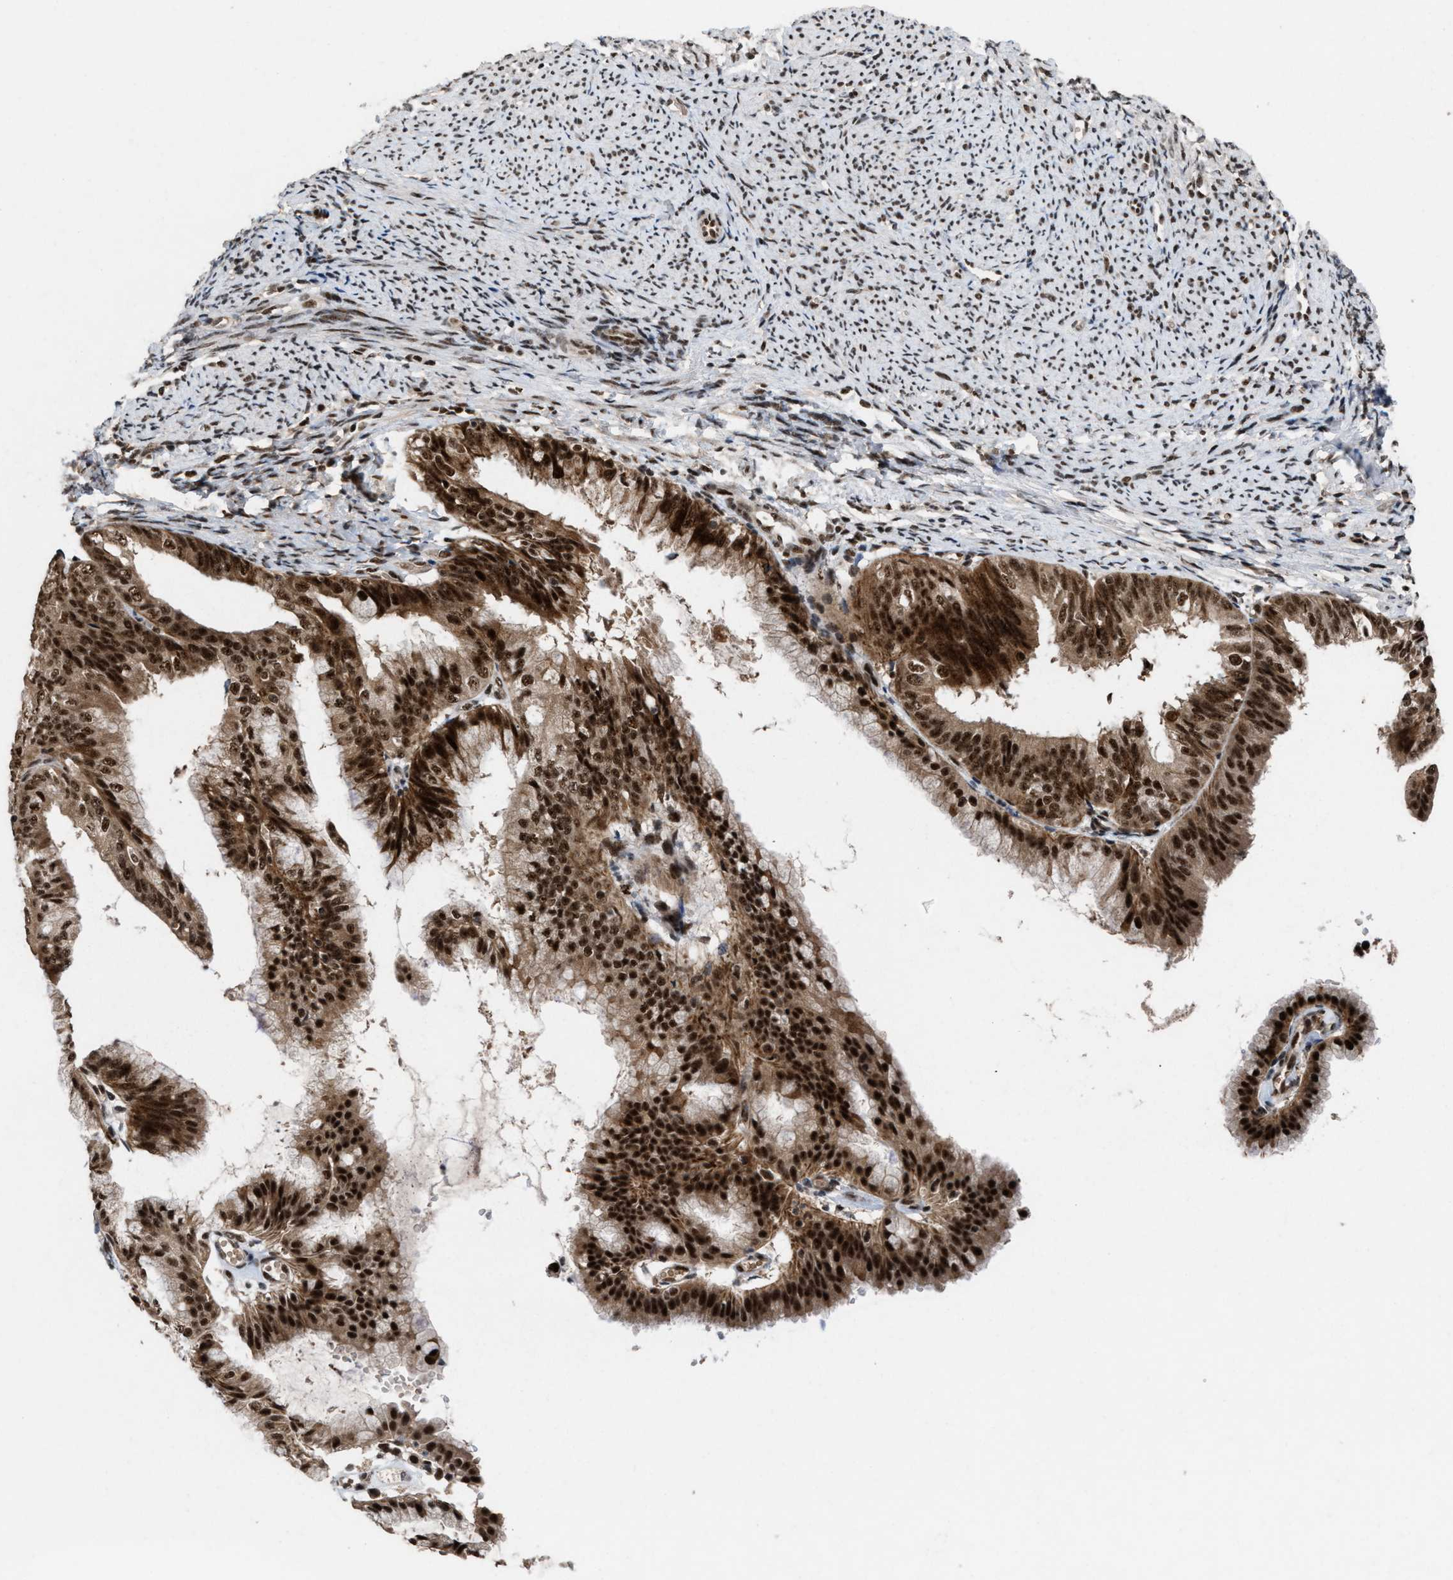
{"staining": {"intensity": "strong", "quantity": ">75%", "location": "cytoplasmic/membranous,nuclear"}, "tissue": "endometrial cancer", "cell_type": "Tumor cells", "image_type": "cancer", "snomed": [{"axis": "morphology", "description": "Adenocarcinoma, NOS"}, {"axis": "topography", "description": "Endometrium"}], "caption": "Immunohistochemistry (IHC) histopathology image of human endometrial cancer (adenocarcinoma) stained for a protein (brown), which demonstrates high levels of strong cytoplasmic/membranous and nuclear positivity in about >75% of tumor cells.", "gene": "PRPF4", "patient": {"sex": "female", "age": 63}}